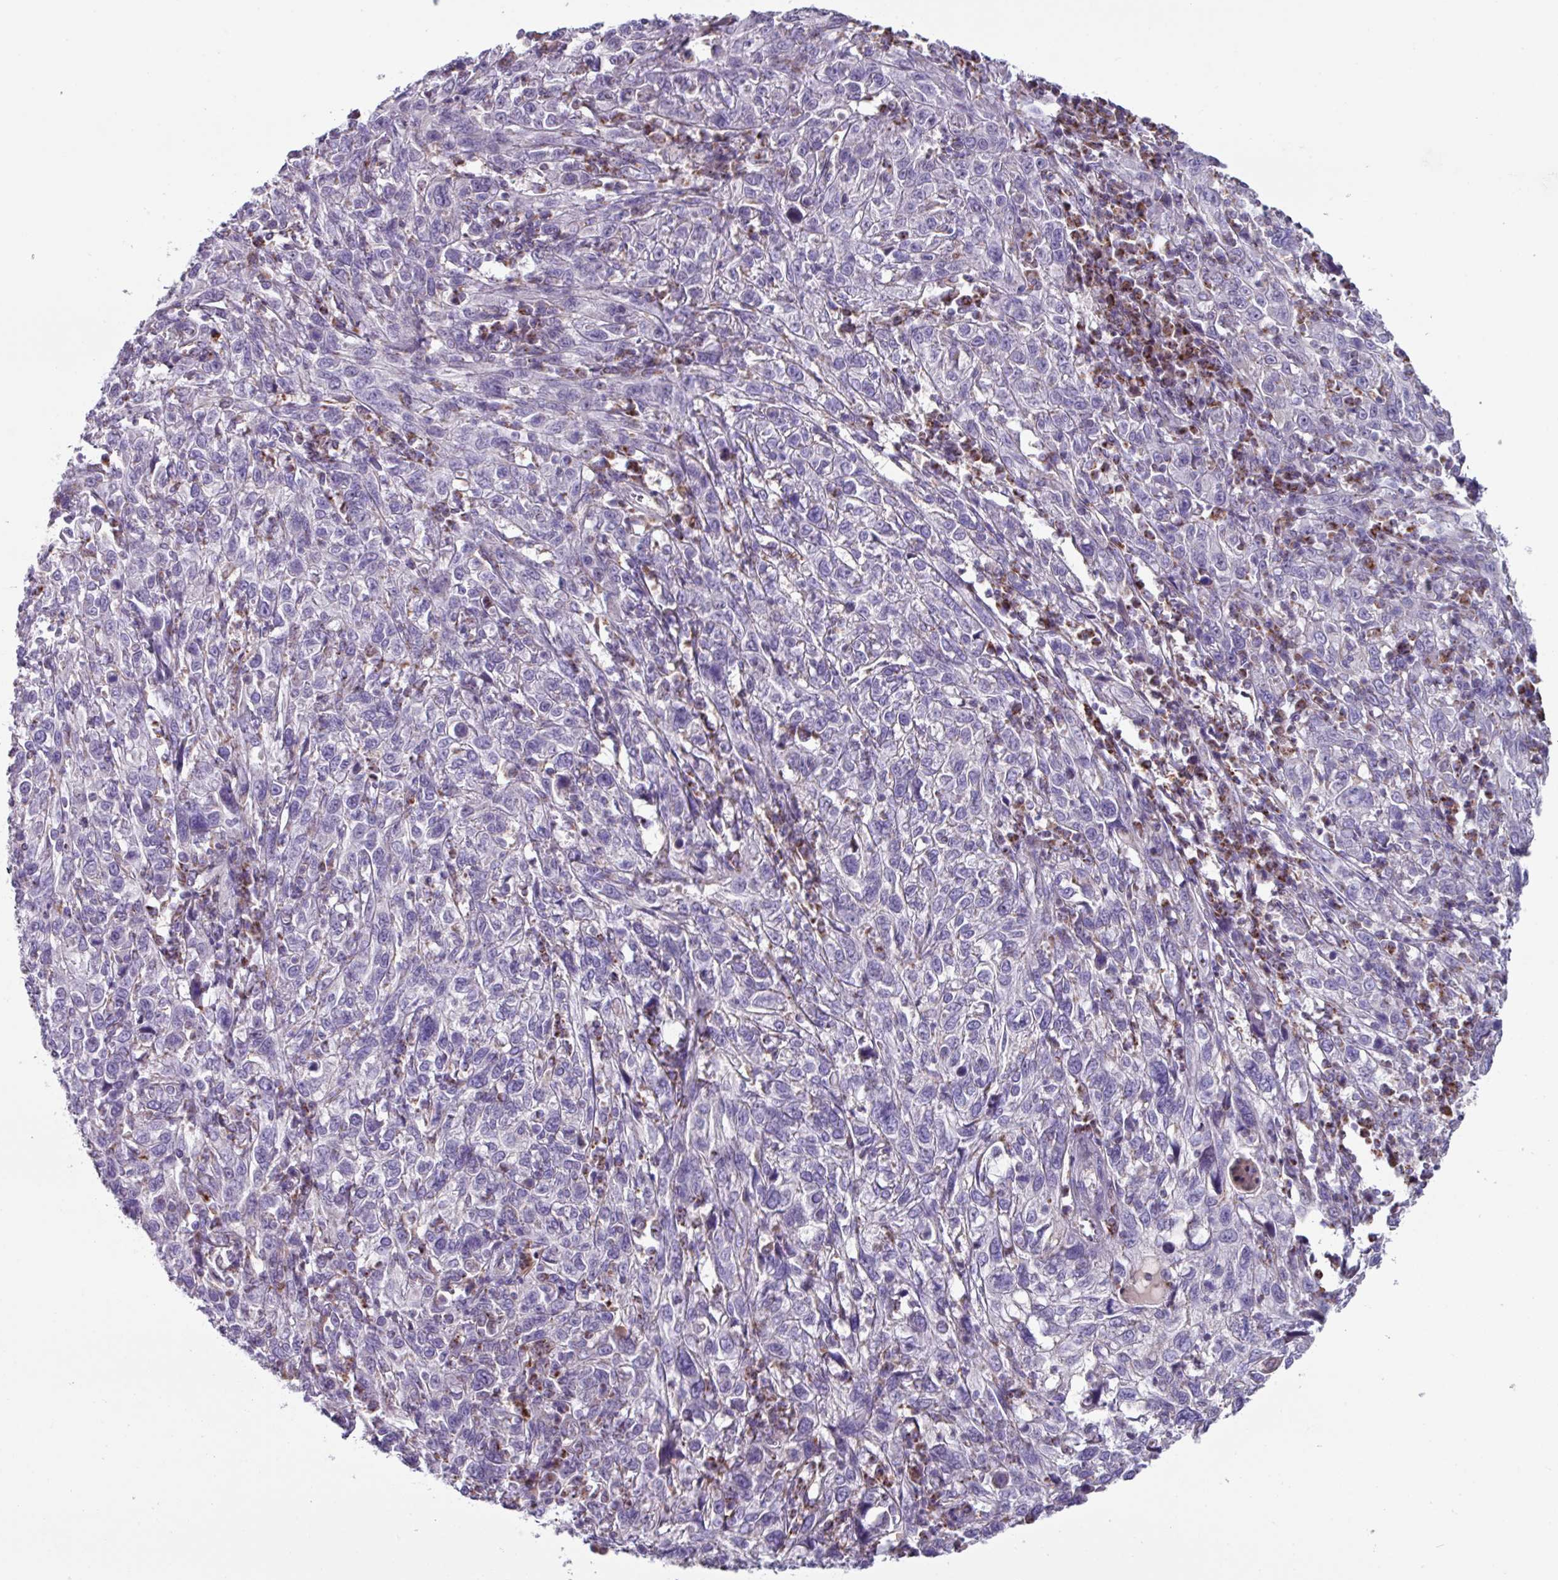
{"staining": {"intensity": "negative", "quantity": "none", "location": "none"}, "tissue": "cervical cancer", "cell_type": "Tumor cells", "image_type": "cancer", "snomed": [{"axis": "morphology", "description": "Squamous cell carcinoma, NOS"}, {"axis": "topography", "description": "Cervix"}], "caption": "IHC micrograph of cervical cancer (squamous cell carcinoma) stained for a protein (brown), which shows no expression in tumor cells.", "gene": "MT-ND4", "patient": {"sex": "female", "age": 46}}